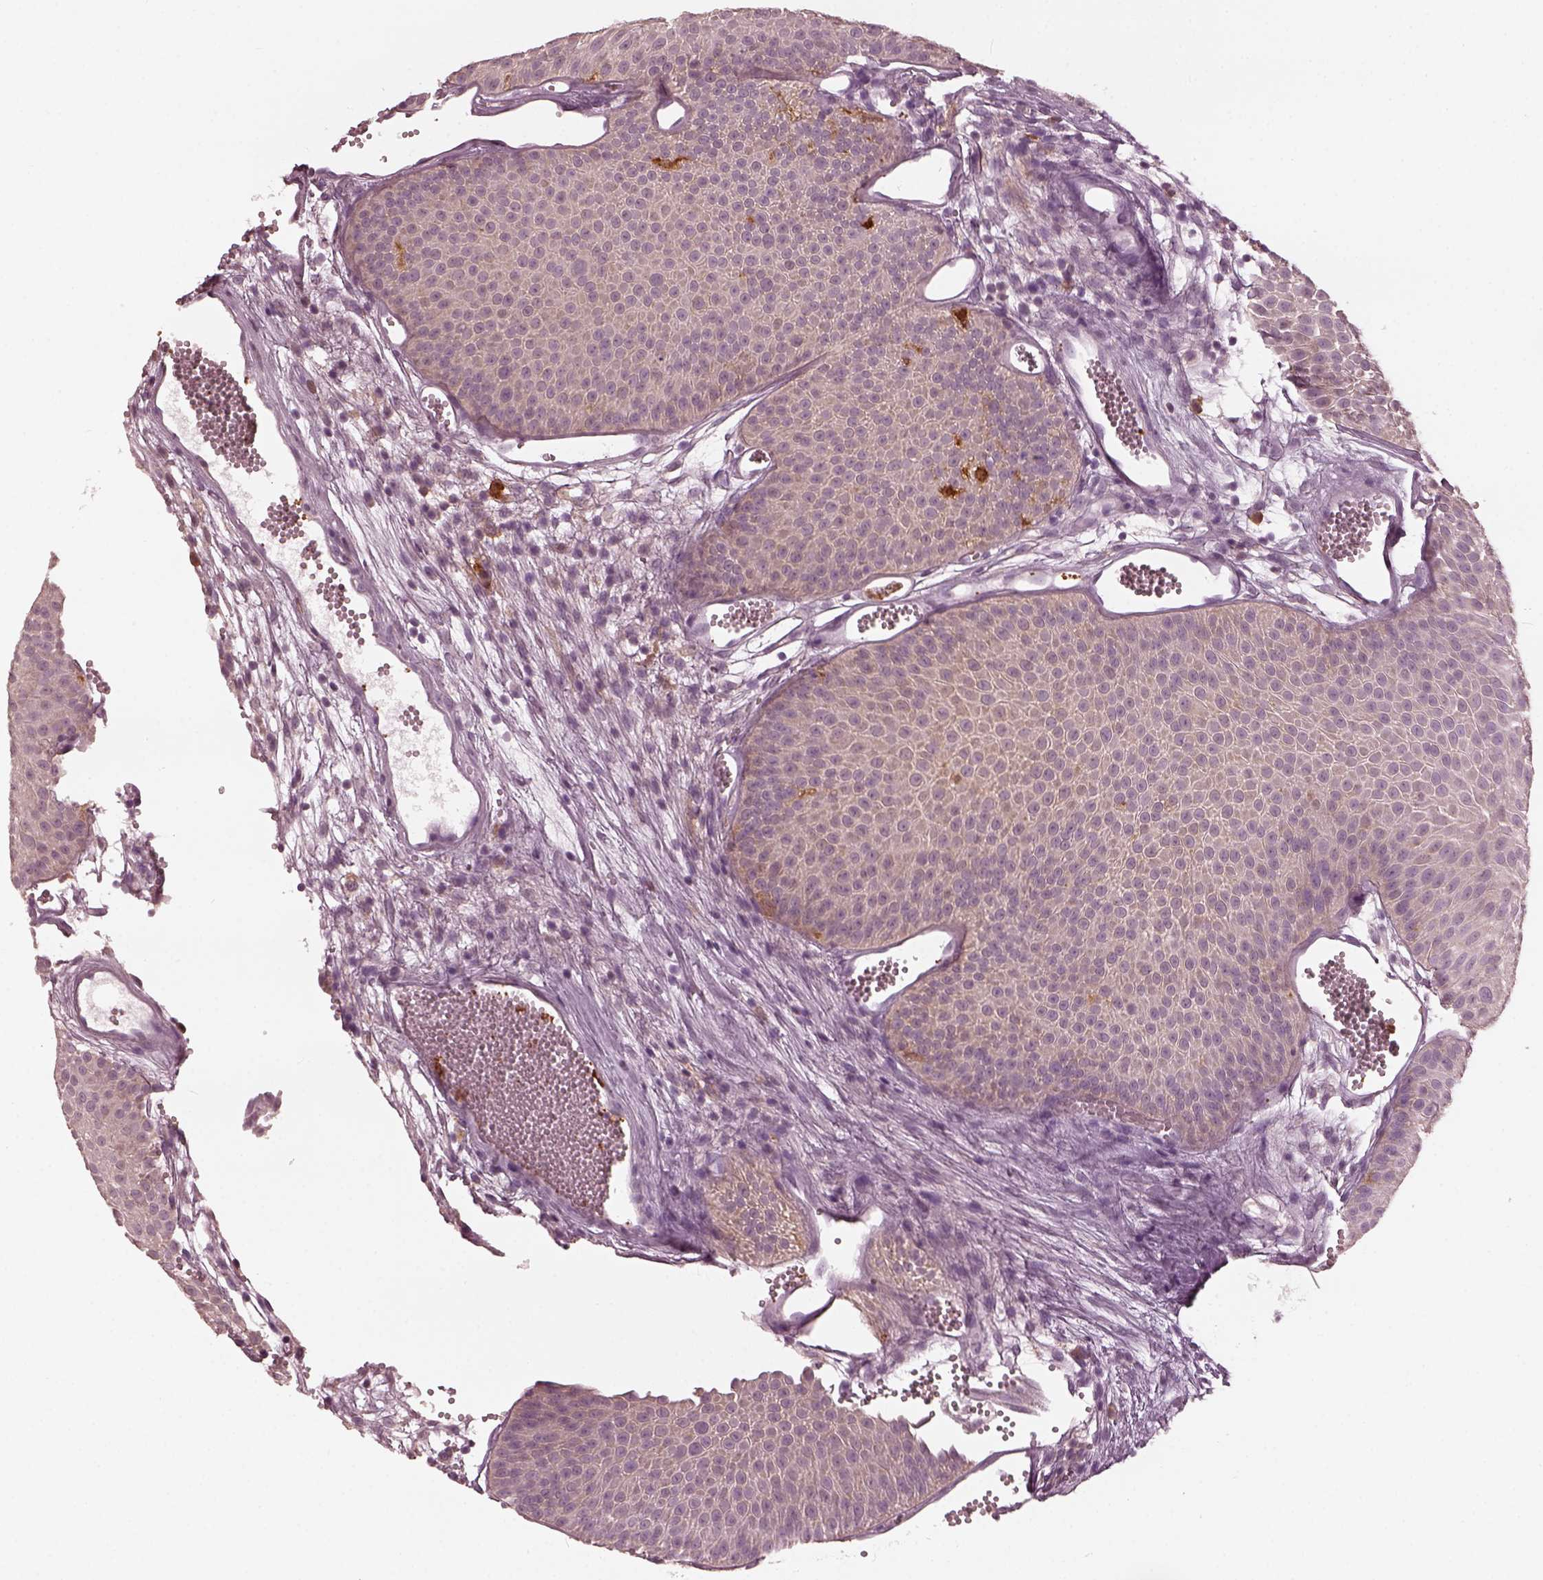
{"staining": {"intensity": "weak", "quantity": "<25%", "location": "cytoplasmic/membranous"}, "tissue": "urothelial cancer", "cell_type": "Tumor cells", "image_type": "cancer", "snomed": [{"axis": "morphology", "description": "Urothelial carcinoma, Low grade"}, {"axis": "topography", "description": "Urinary bladder"}], "caption": "Immunohistochemistry (IHC) histopathology image of neoplastic tissue: human low-grade urothelial carcinoma stained with DAB reveals no significant protein staining in tumor cells.", "gene": "PSTPIP2", "patient": {"sex": "male", "age": 52}}